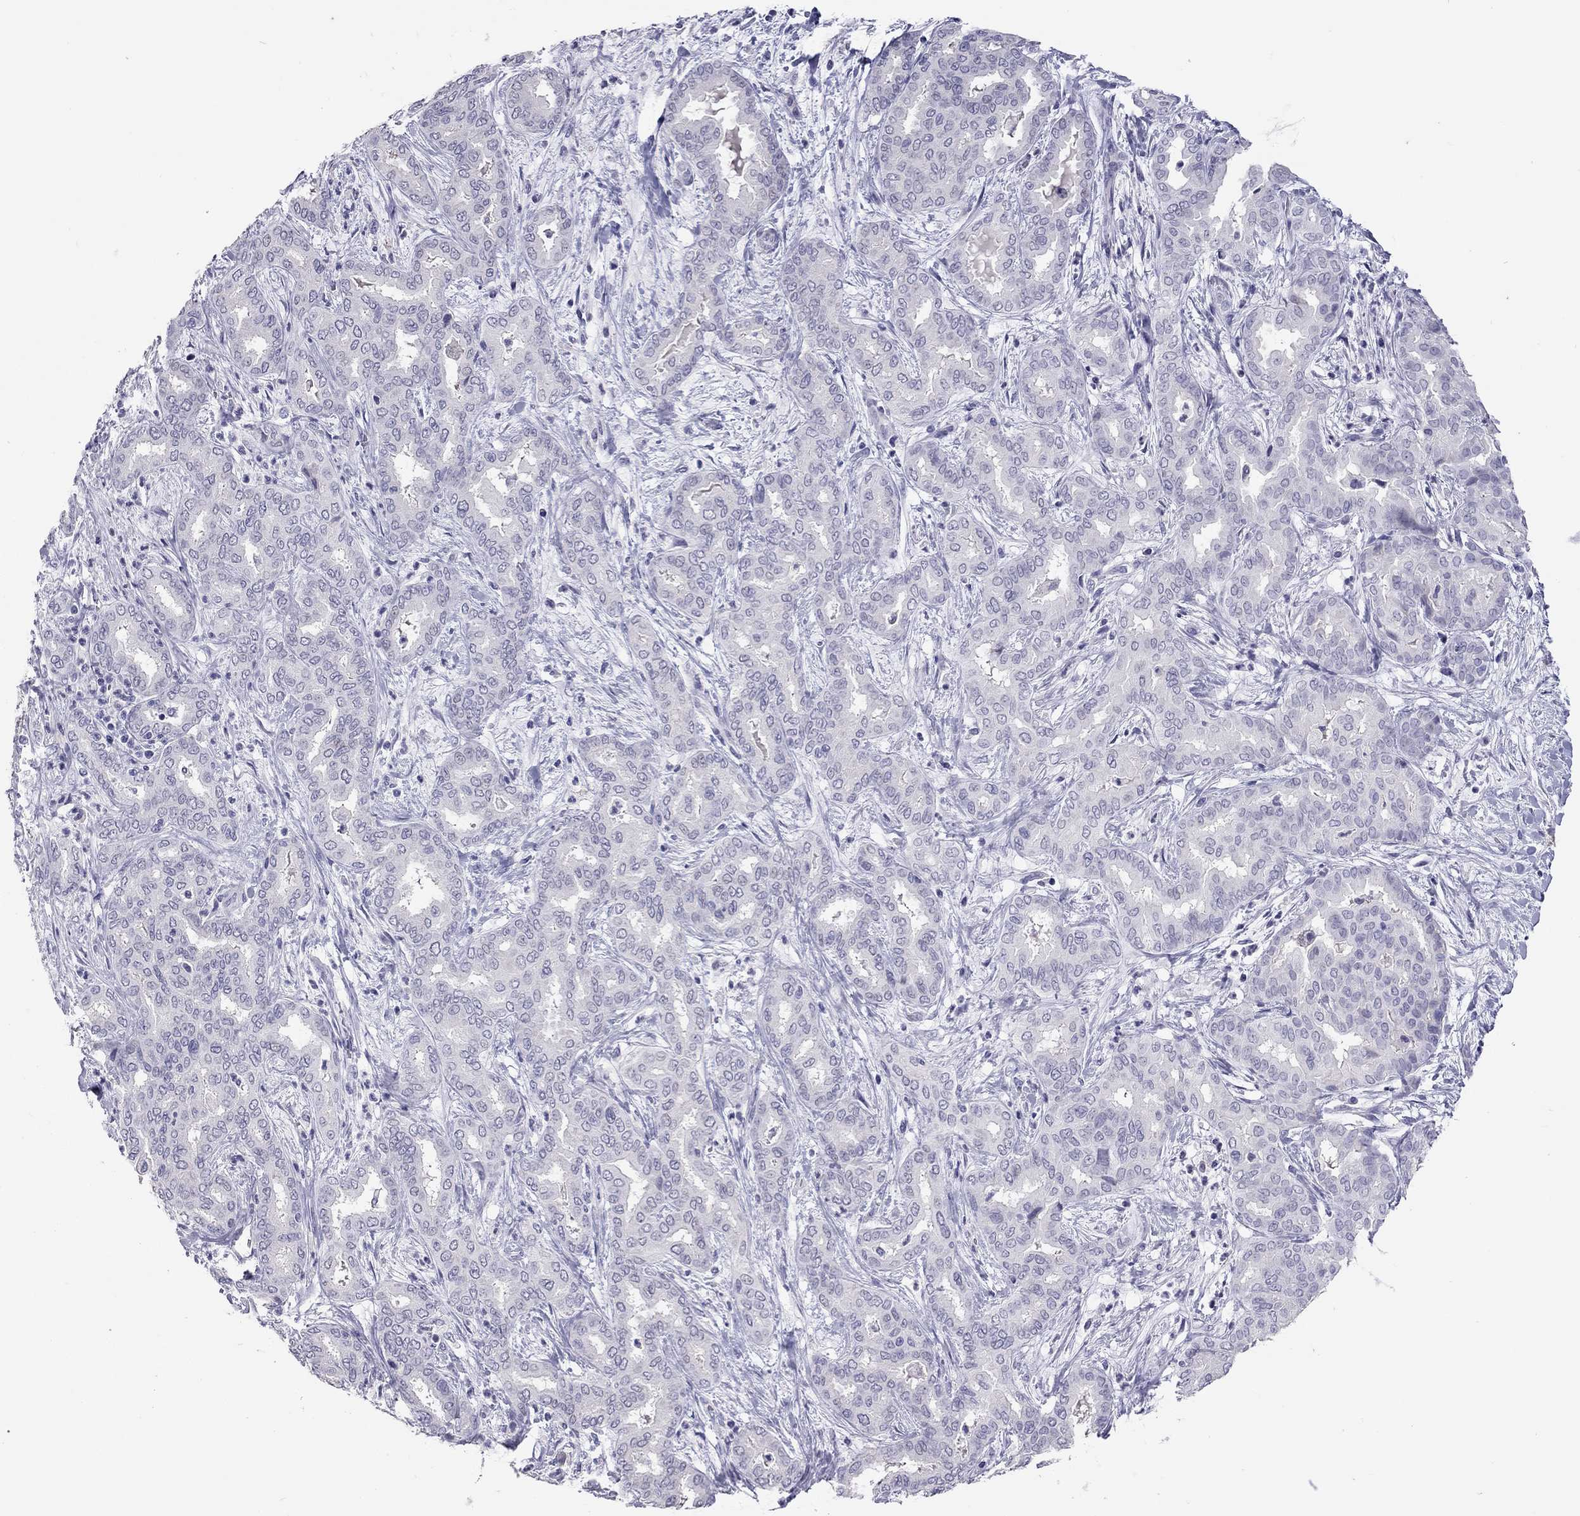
{"staining": {"intensity": "negative", "quantity": "none", "location": "none"}, "tissue": "liver cancer", "cell_type": "Tumor cells", "image_type": "cancer", "snomed": [{"axis": "morphology", "description": "Cholangiocarcinoma"}, {"axis": "topography", "description": "Liver"}], "caption": "IHC micrograph of neoplastic tissue: liver cancer stained with DAB (3,3'-diaminobenzidine) reveals no significant protein expression in tumor cells. (DAB (3,3'-diaminobenzidine) immunohistochemistry (IHC) with hematoxylin counter stain).", "gene": "MUC16", "patient": {"sex": "female", "age": 64}}